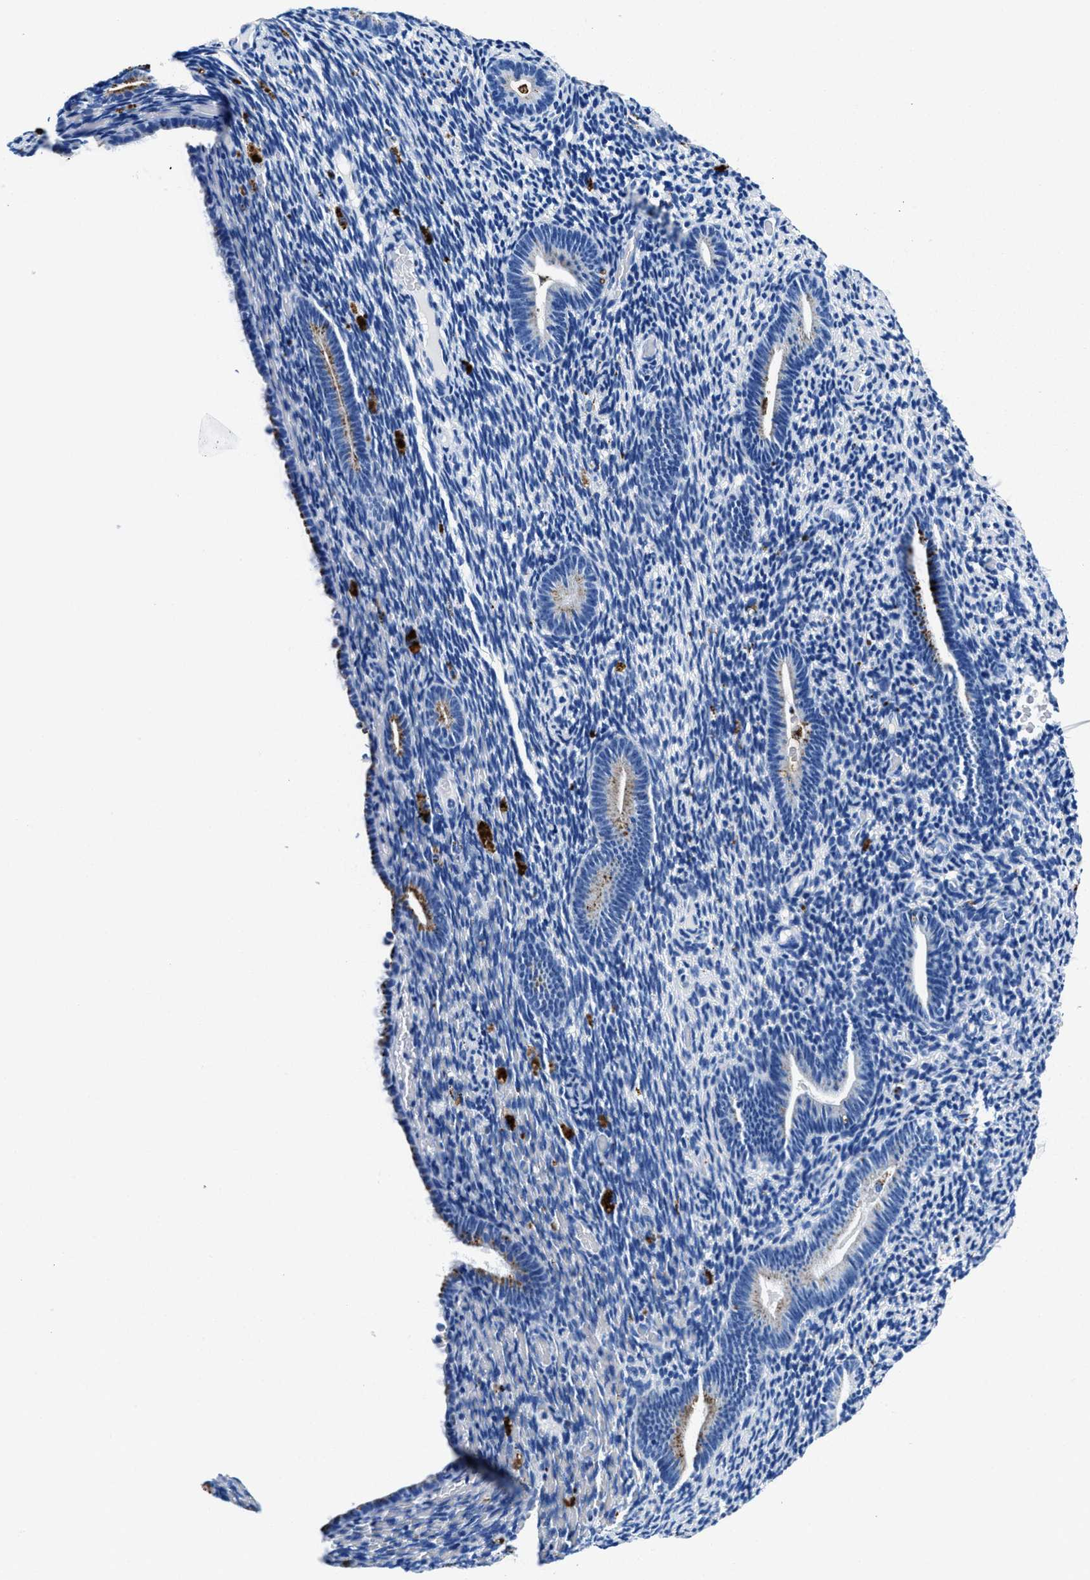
{"staining": {"intensity": "negative", "quantity": "none", "location": "none"}, "tissue": "endometrium", "cell_type": "Cells in endometrial stroma", "image_type": "normal", "snomed": [{"axis": "morphology", "description": "Normal tissue, NOS"}, {"axis": "topography", "description": "Endometrium"}], "caption": "Immunohistochemistry (IHC) of benign human endometrium exhibits no staining in cells in endometrial stroma.", "gene": "OR14K1", "patient": {"sex": "female", "age": 51}}